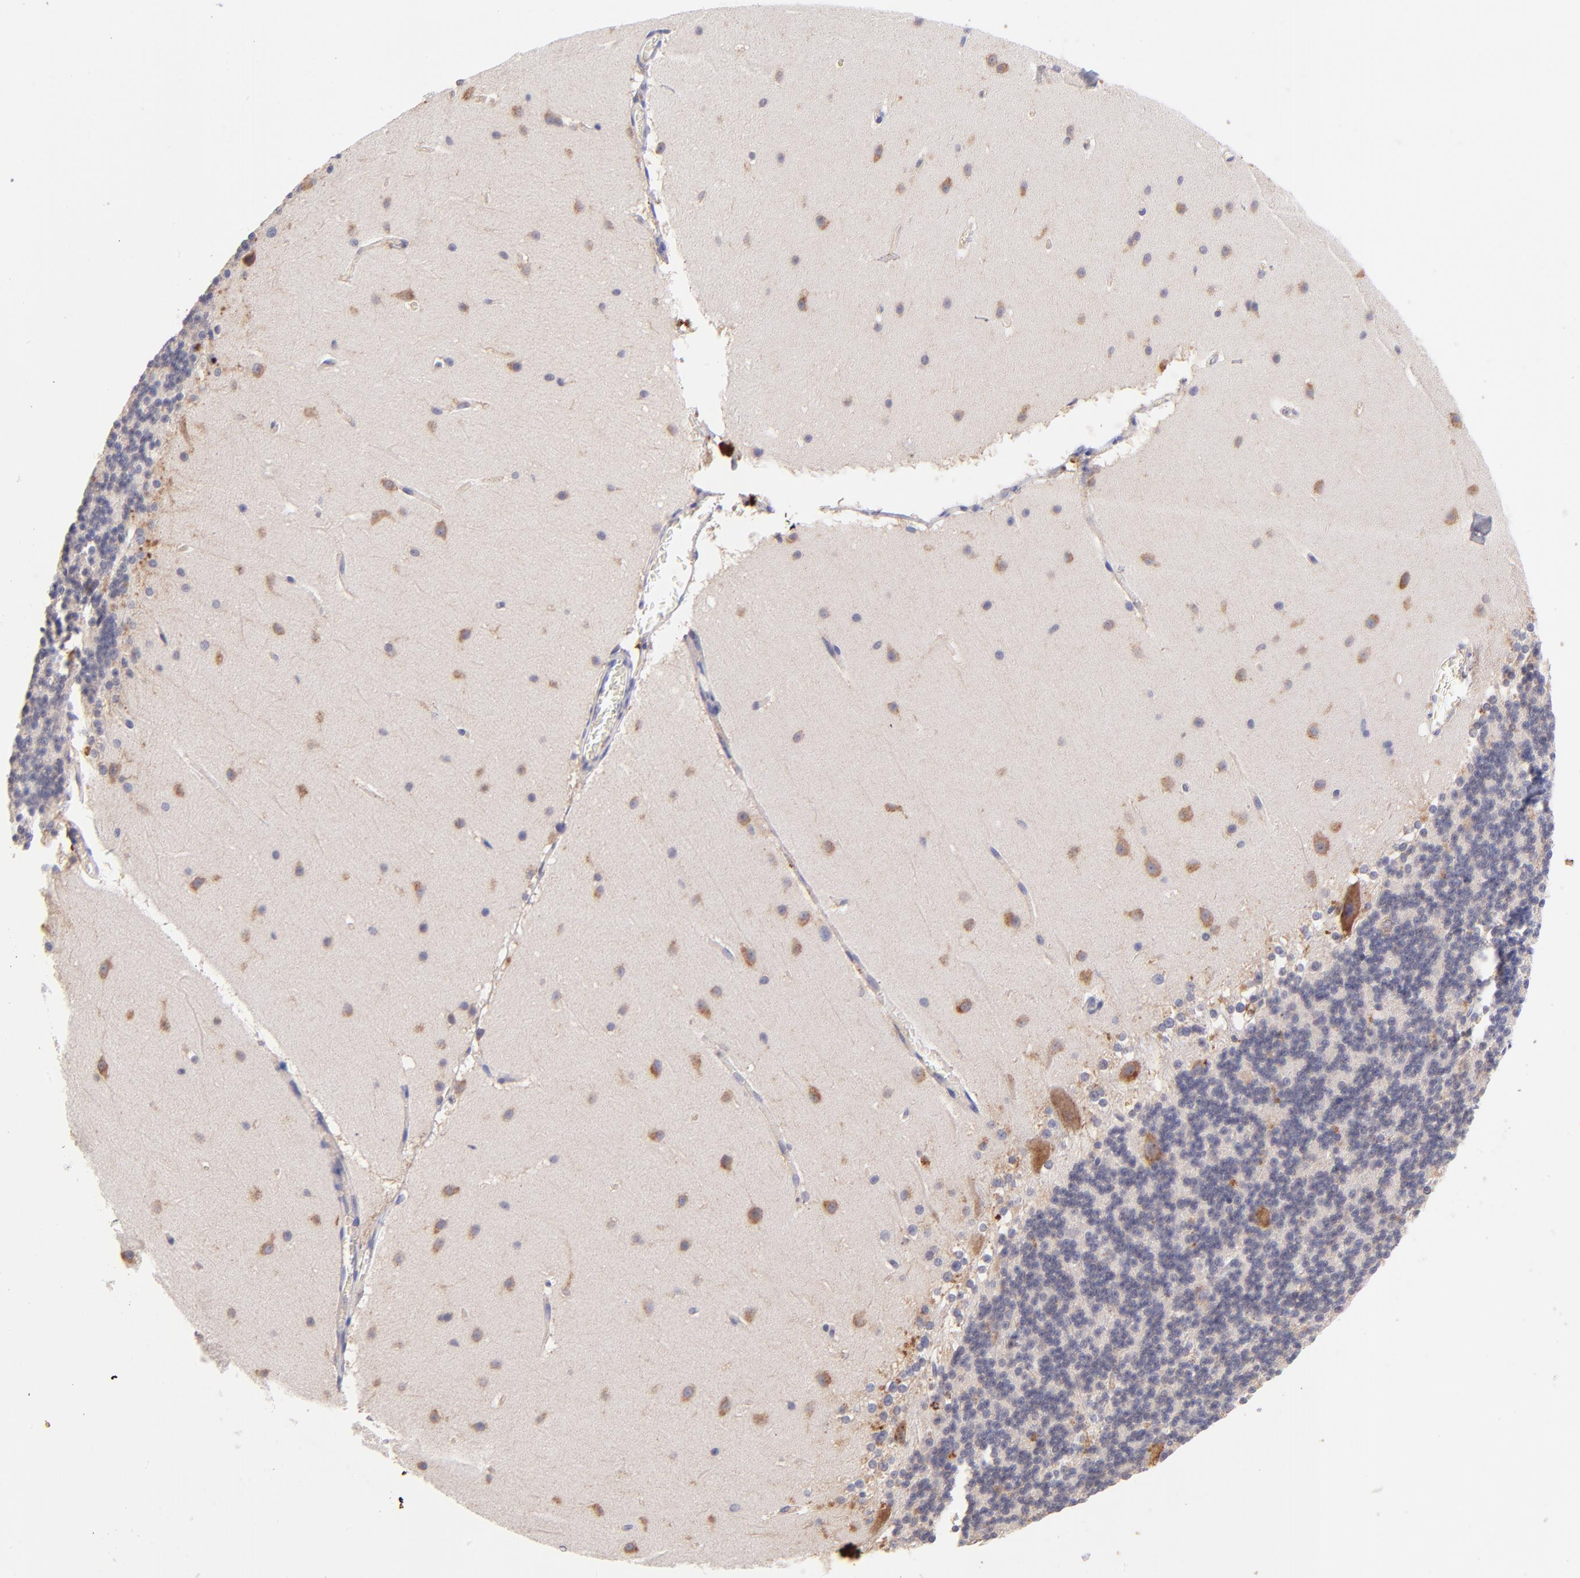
{"staining": {"intensity": "negative", "quantity": "none", "location": "none"}, "tissue": "cerebellum", "cell_type": "Cells in granular layer", "image_type": "normal", "snomed": [{"axis": "morphology", "description": "Normal tissue, NOS"}, {"axis": "topography", "description": "Cerebellum"}], "caption": "Micrograph shows no protein expression in cells in granular layer of benign cerebellum. (DAB (3,3'-diaminobenzidine) immunohistochemistry with hematoxylin counter stain).", "gene": "RPL11", "patient": {"sex": "female", "age": 19}}